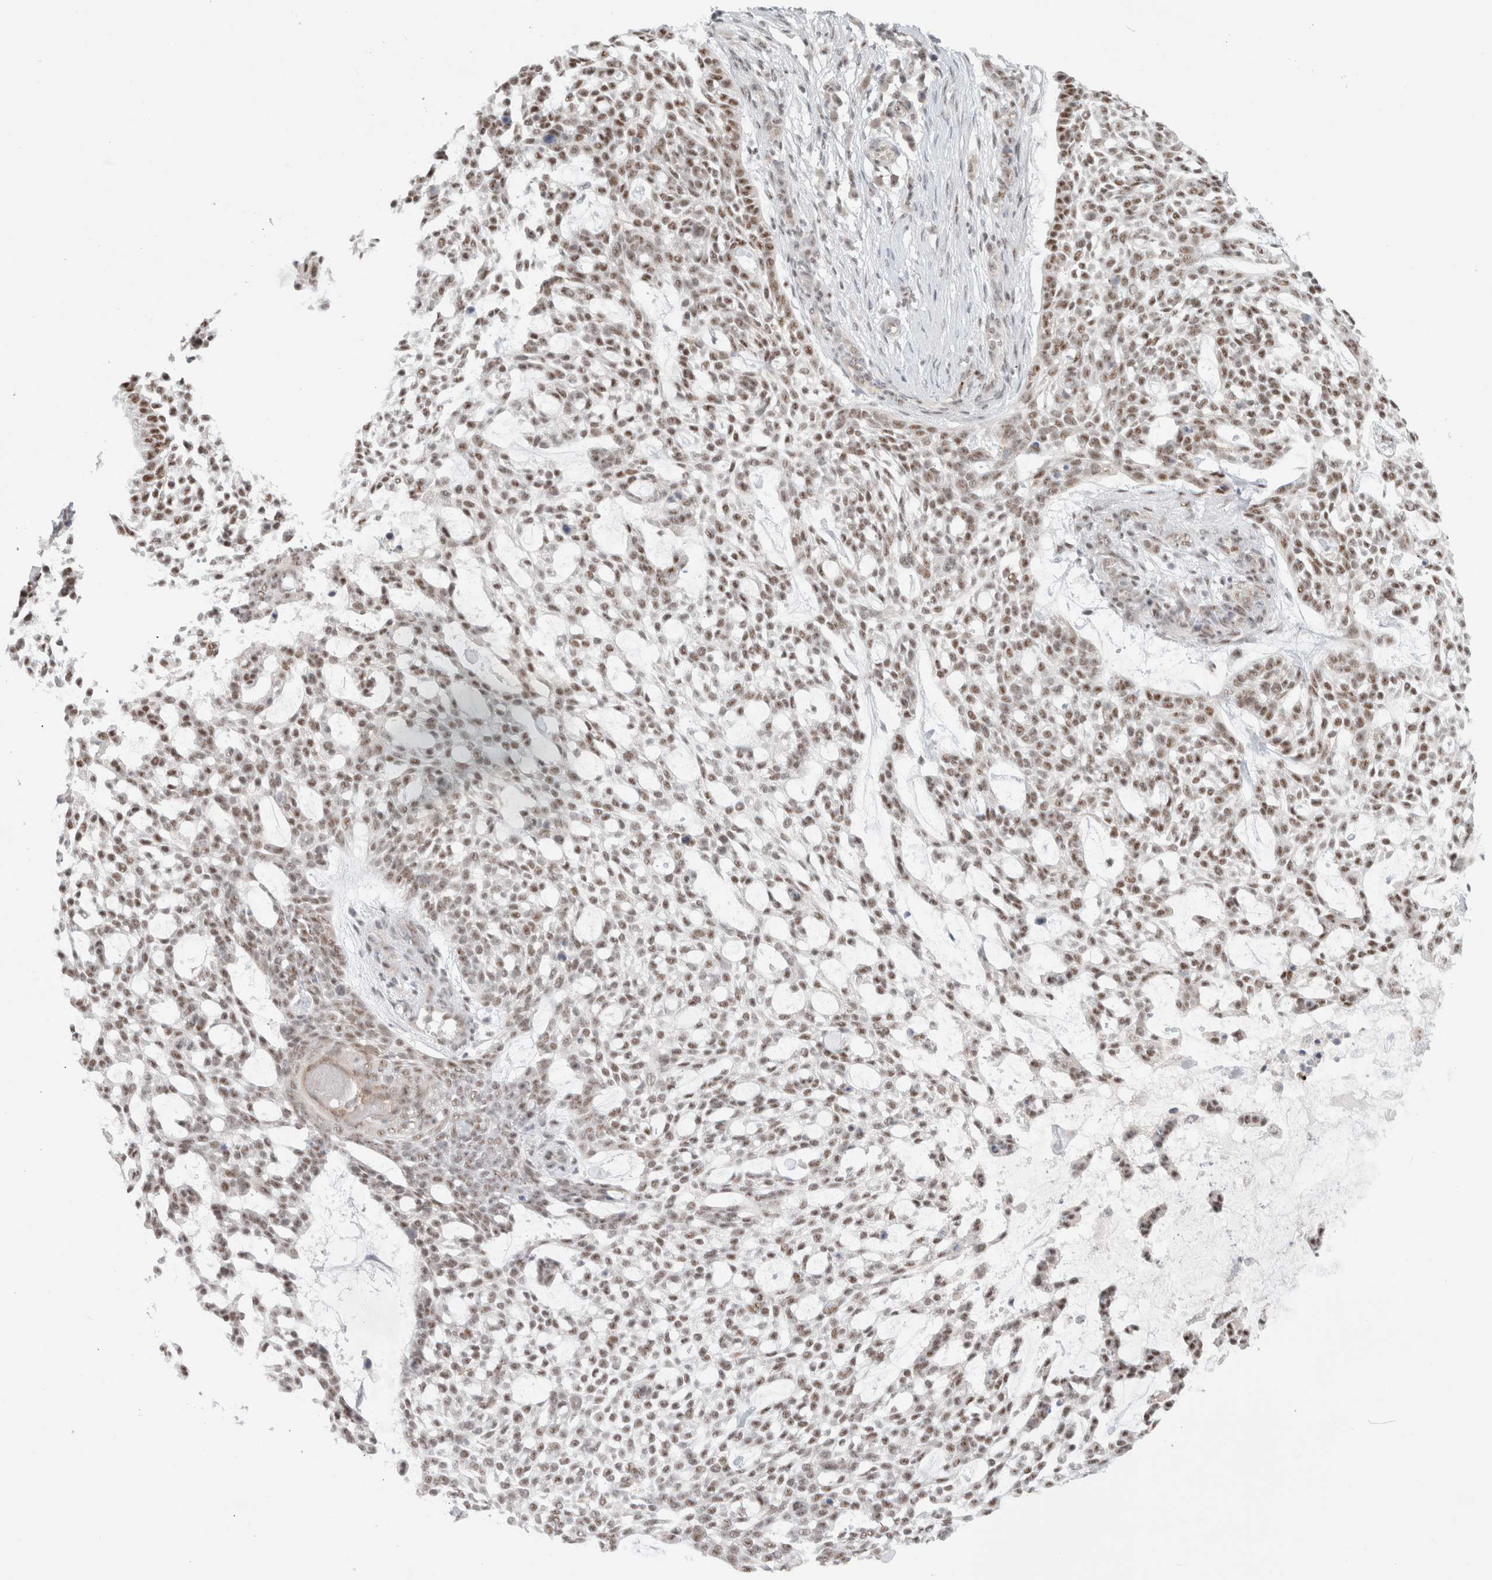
{"staining": {"intensity": "moderate", "quantity": ">75%", "location": "nuclear"}, "tissue": "skin cancer", "cell_type": "Tumor cells", "image_type": "cancer", "snomed": [{"axis": "morphology", "description": "Basal cell carcinoma"}, {"axis": "topography", "description": "Skin"}], "caption": "IHC of skin cancer displays medium levels of moderate nuclear expression in approximately >75% of tumor cells. The staining is performed using DAB (3,3'-diaminobenzidine) brown chromogen to label protein expression. The nuclei are counter-stained blue using hematoxylin.", "gene": "TRMT12", "patient": {"sex": "female", "age": 64}}